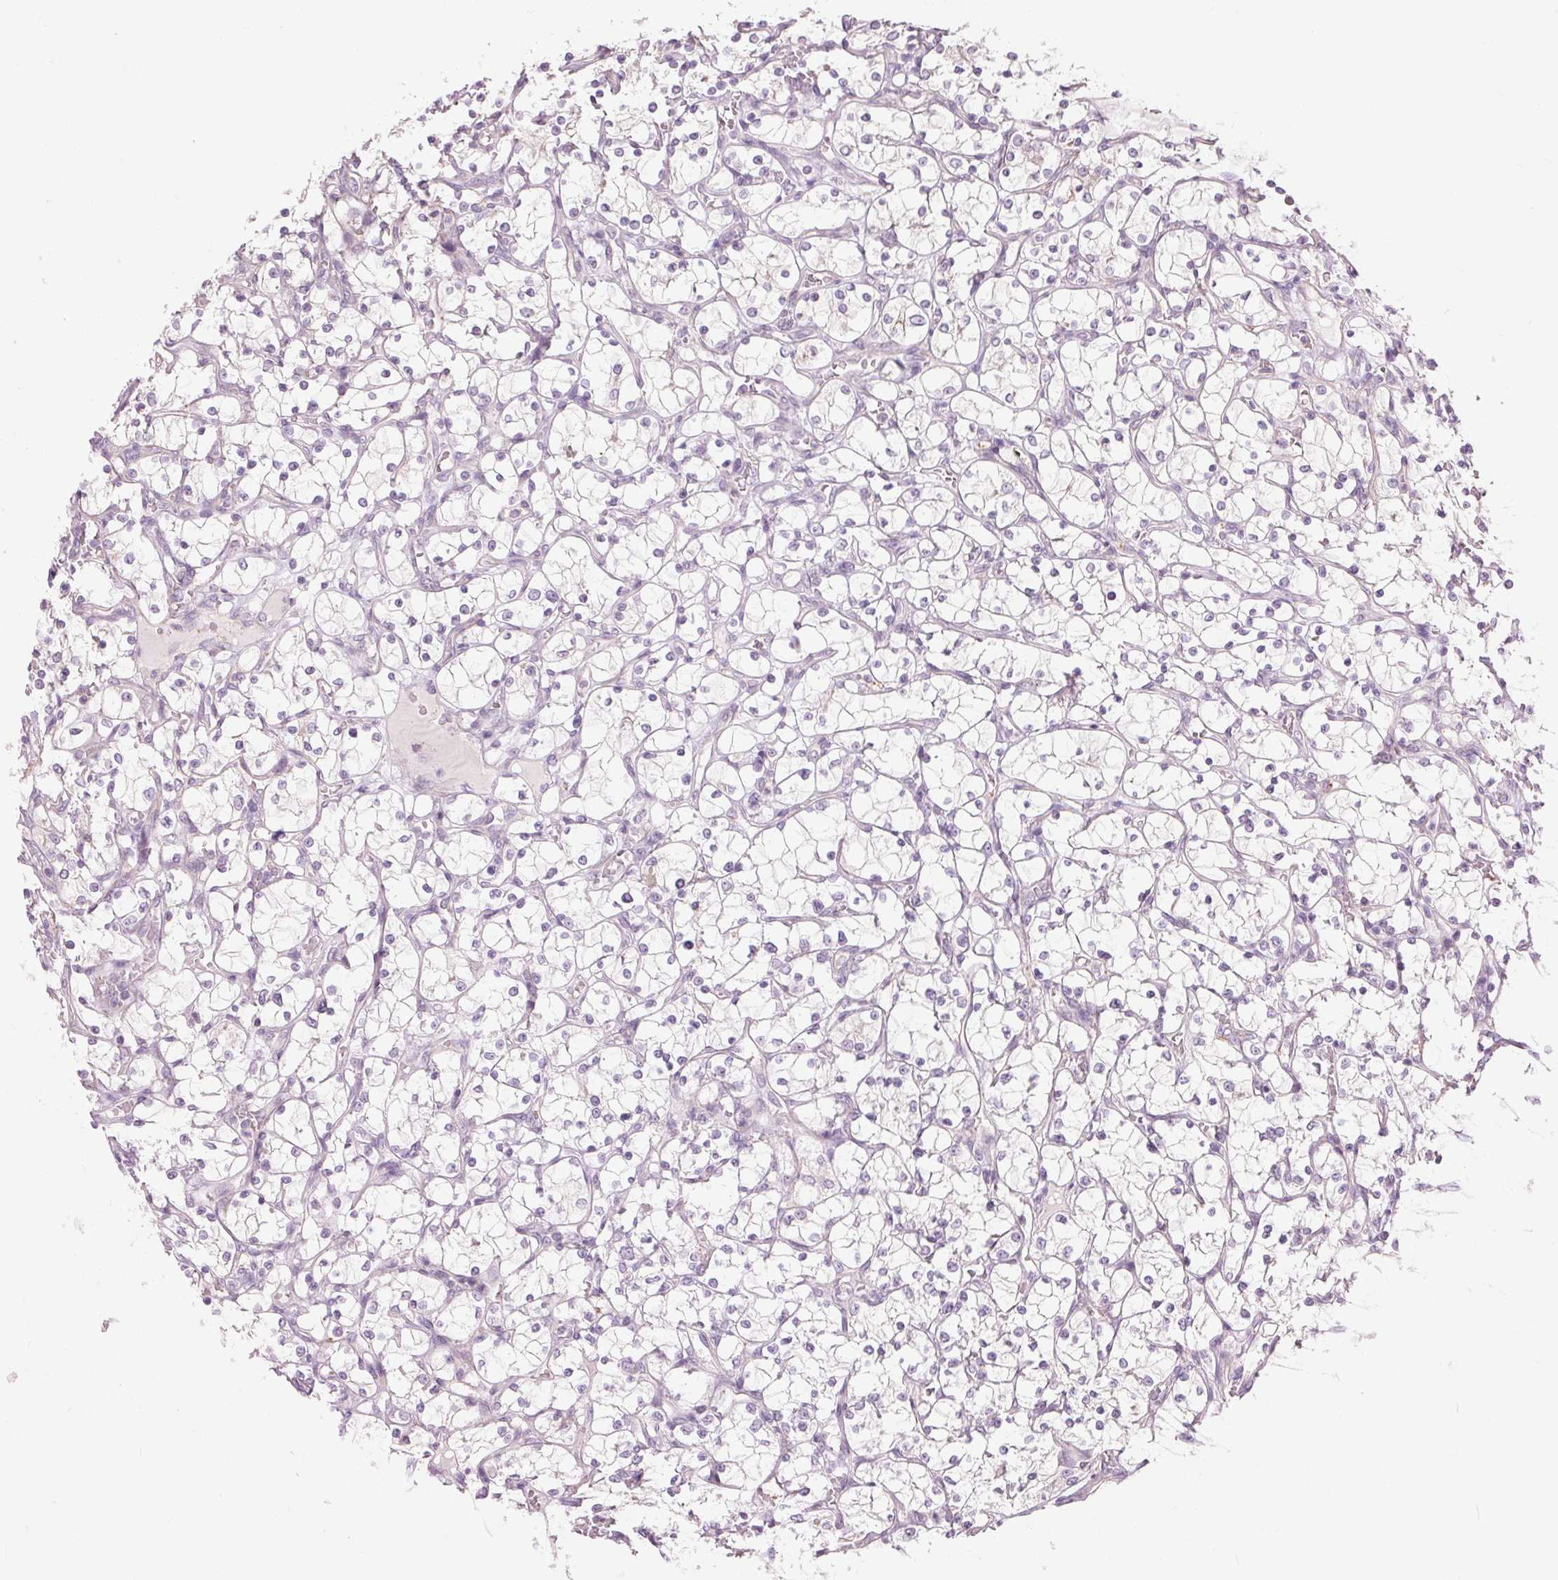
{"staining": {"intensity": "negative", "quantity": "none", "location": "none"}, "tissue": "renal cancer", "cell_type": "Tumor cells", "image_type": "cancer", "snomed": [{"axis": "morphology", "description": "Adenocarcinoma, NOS"}, {"axis": "topography", "description": "Kidney"}], "caption": "High power microscopy histopathology image of an IHC photomicrograph of renal cancer, revealing no significant staining in tumor cells. (DAB IHC visualized using brightfield microscopy, high magnification).", "gene": "CTNNA3", "patient": {"sex": "female", "age": 69}}